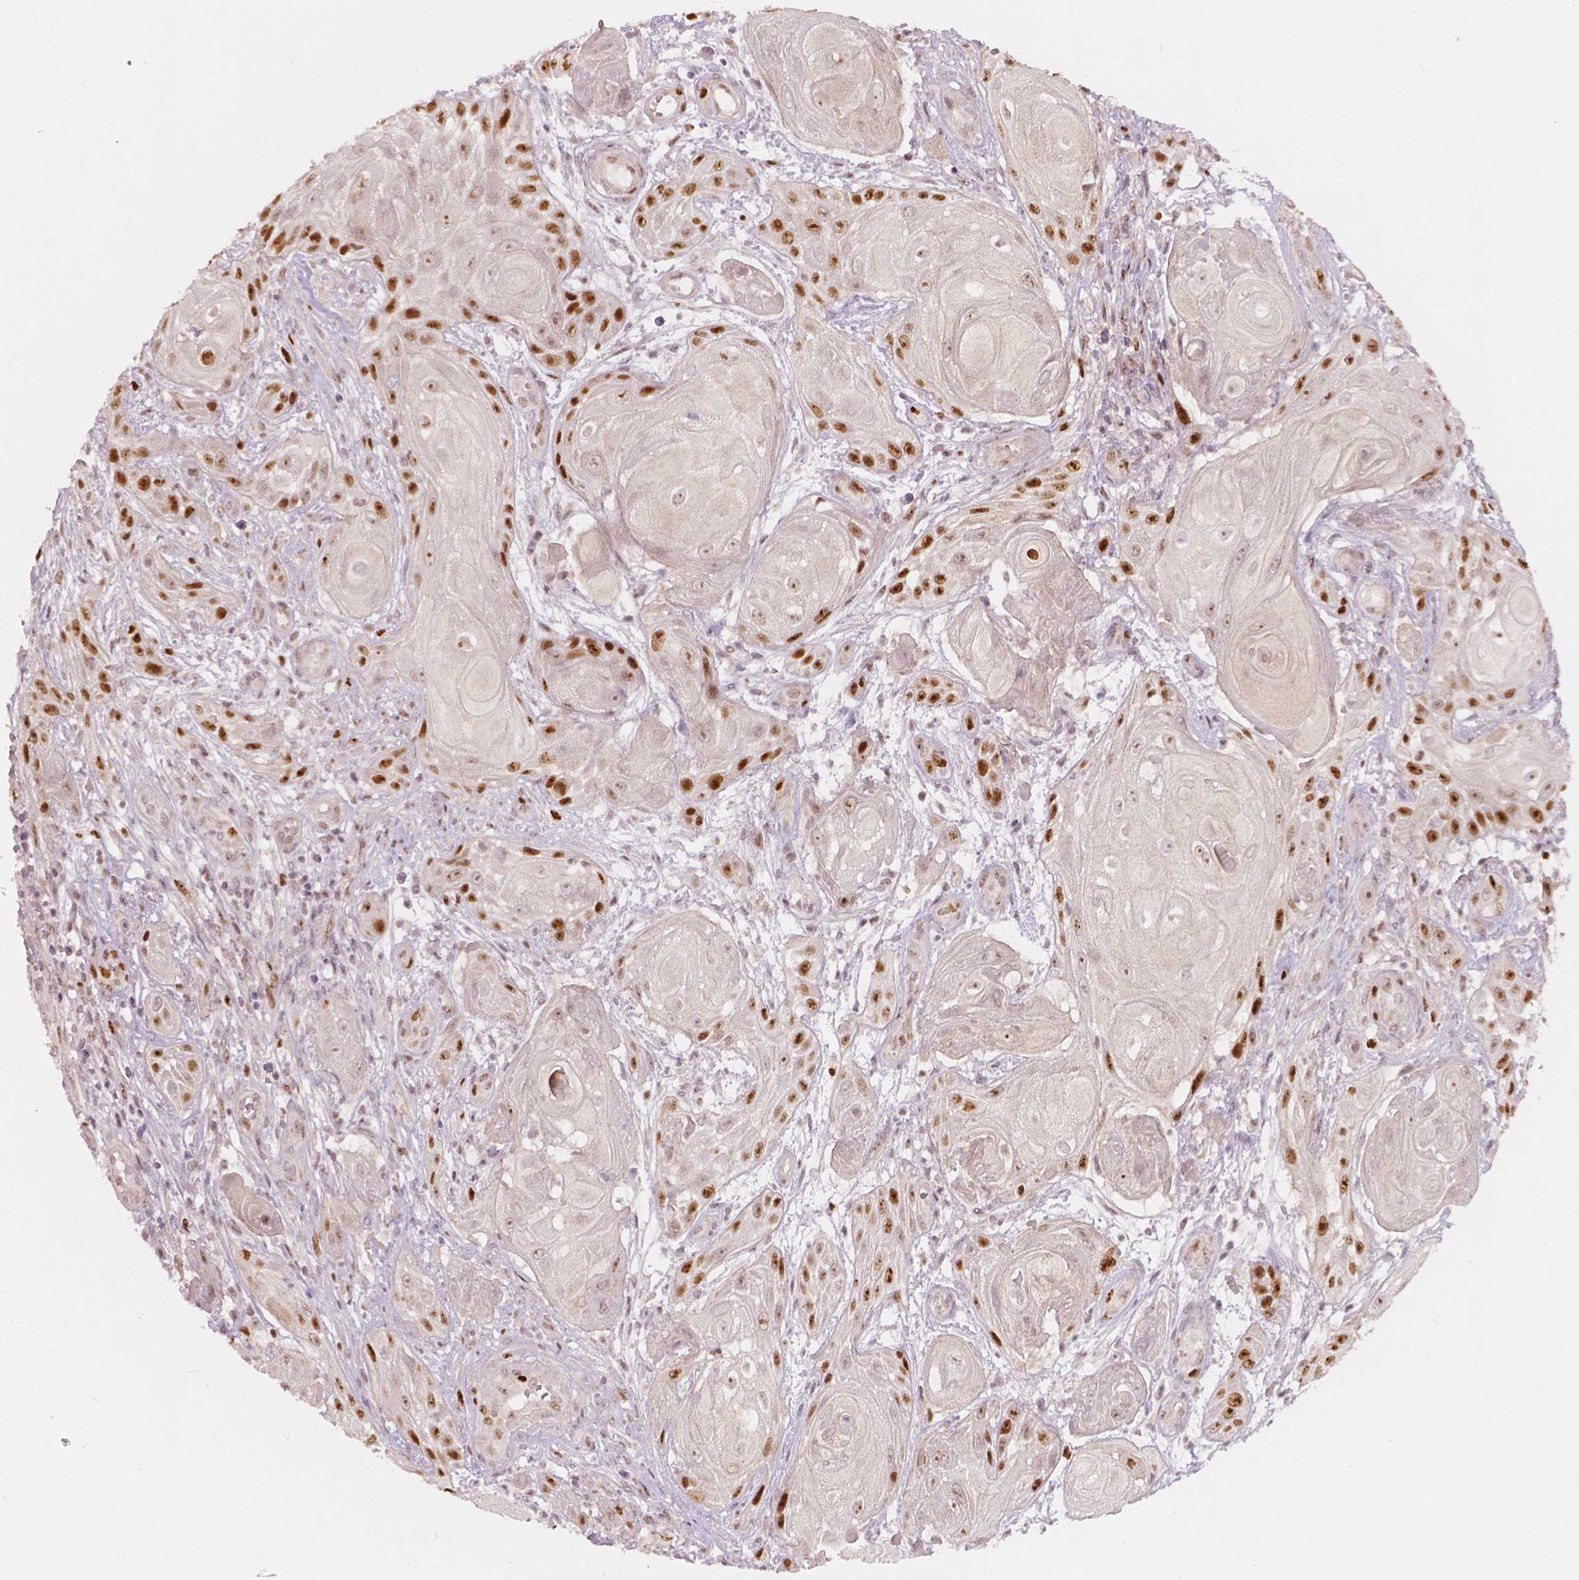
{"staining": {"intensity": "strong", "quantity": "25%-75%", "location": "nuclear"}, "tissue": "skin cancer", "cell_type": "Tumor cells", "image_type": "cancer", "snomed": [{"axis": "morphology", "description": "Squamous cell carcinoma, NOS"}, {"axis": "topography", "description": "Skin"}], "caption": "The immunohistochemical stain highlights strong nuclear expression in tumor cells of squamous cell carcinoma (skin) tissue.", "gene": "NSD2", "patient": {"sex": "male", "age": 62}}